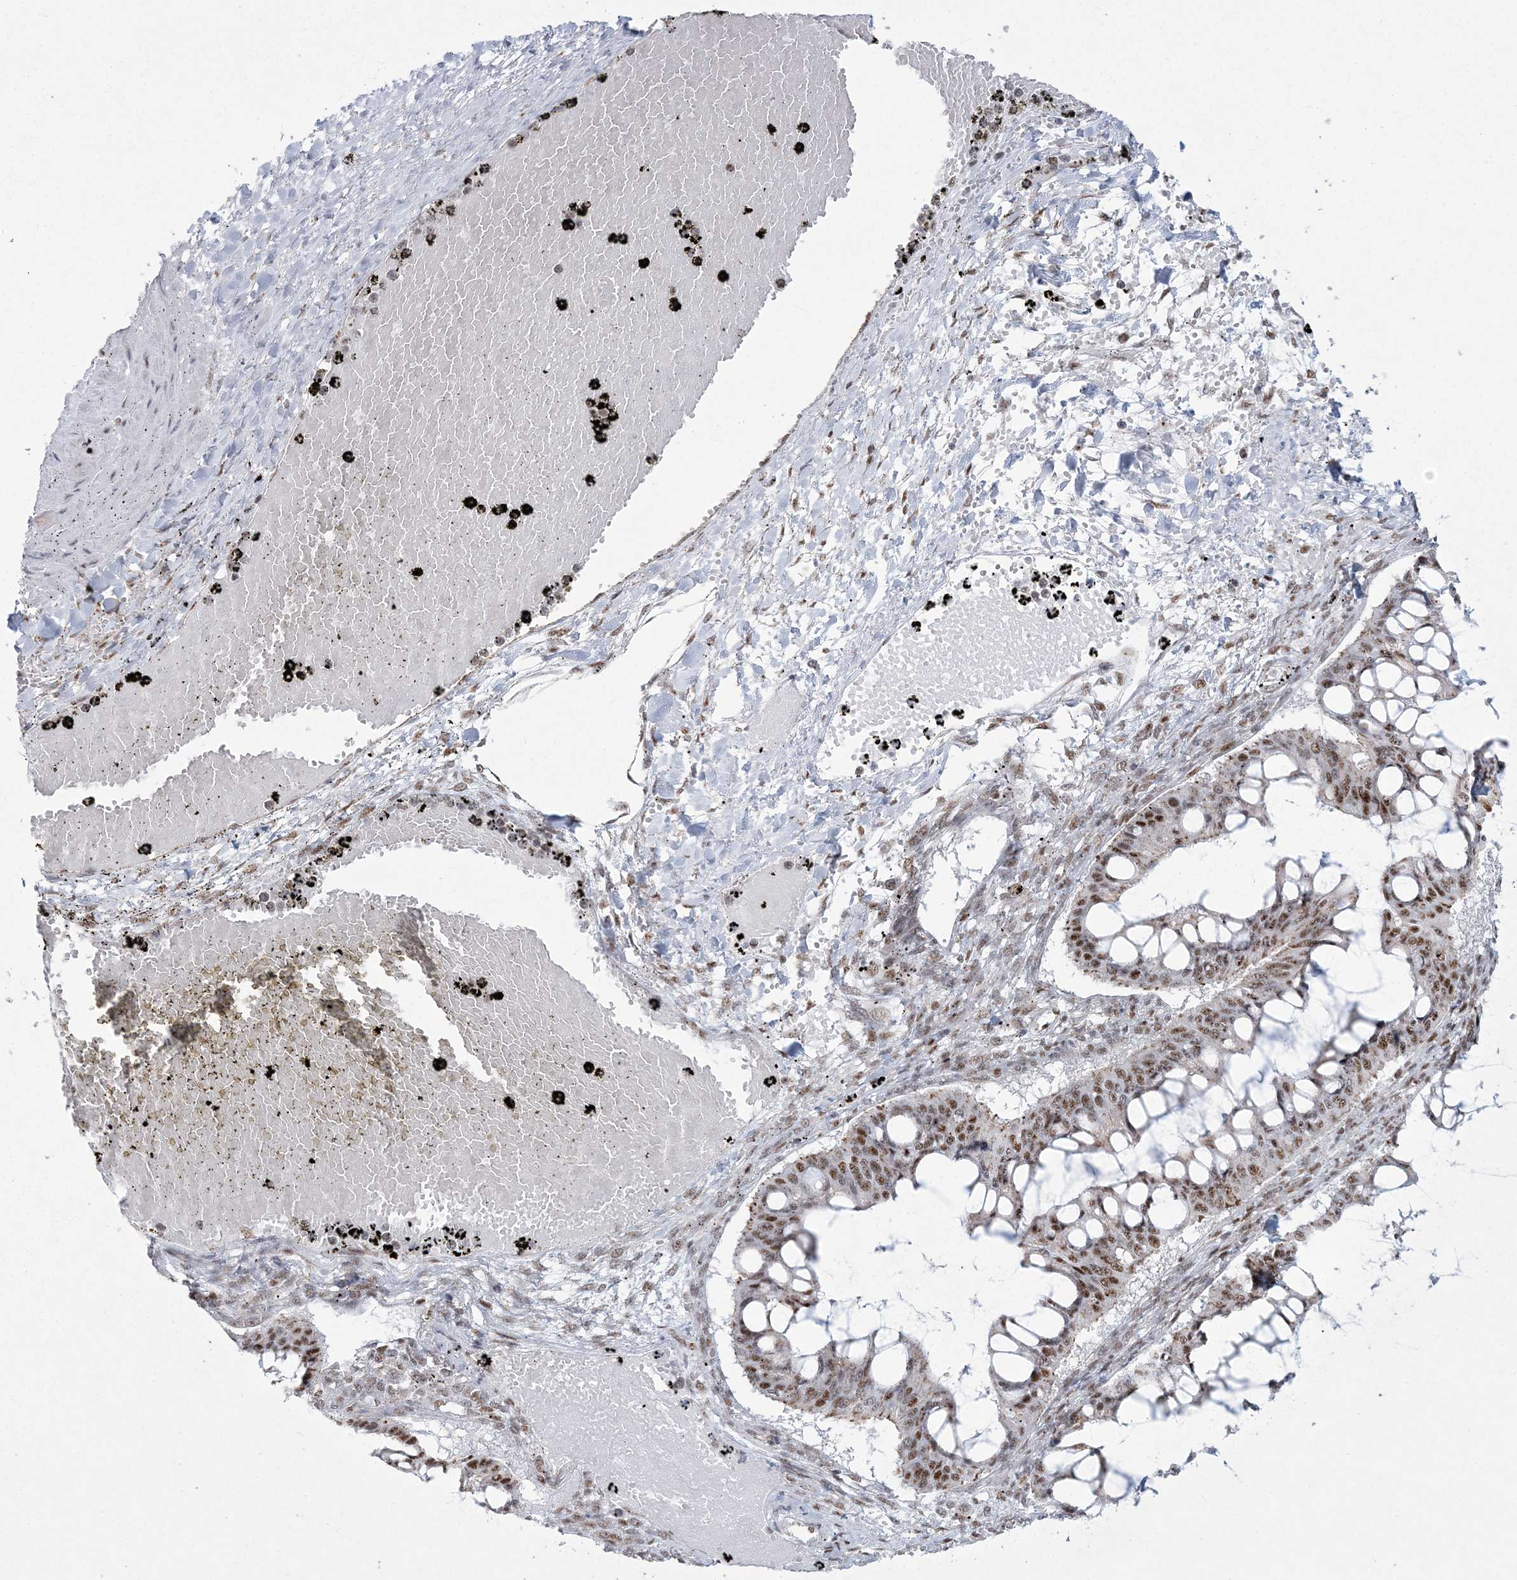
{"staining": {"intensity": "moderate", "quantity": ">75%", "location": "nuclear"}, "tissue": "ovarian cancer", "cell_type": "Tumor cells", "image_type": "cancer", "snomed": [{"axis": "morphology", "description": "Cystadenocarcinoma, mucinous, NOS"}, {"axis": "topography", "description": "Ovary"}], "caption": "Immunohistochemistry (IHC) staining of ovarian mucinous cystadenocarcinoma, which shows medium levels of moderate nuclear staining in about >75% of tumor cells indicating moderate nuclear protein staining. The staining was performed using DAB (3,3'-diaminobenzidine) (brown) for protein detection and nuclei were counterstained in hematoxylin (blue).", "gene": "RBM17", "patient": {"sex": "female", "age": 73}}